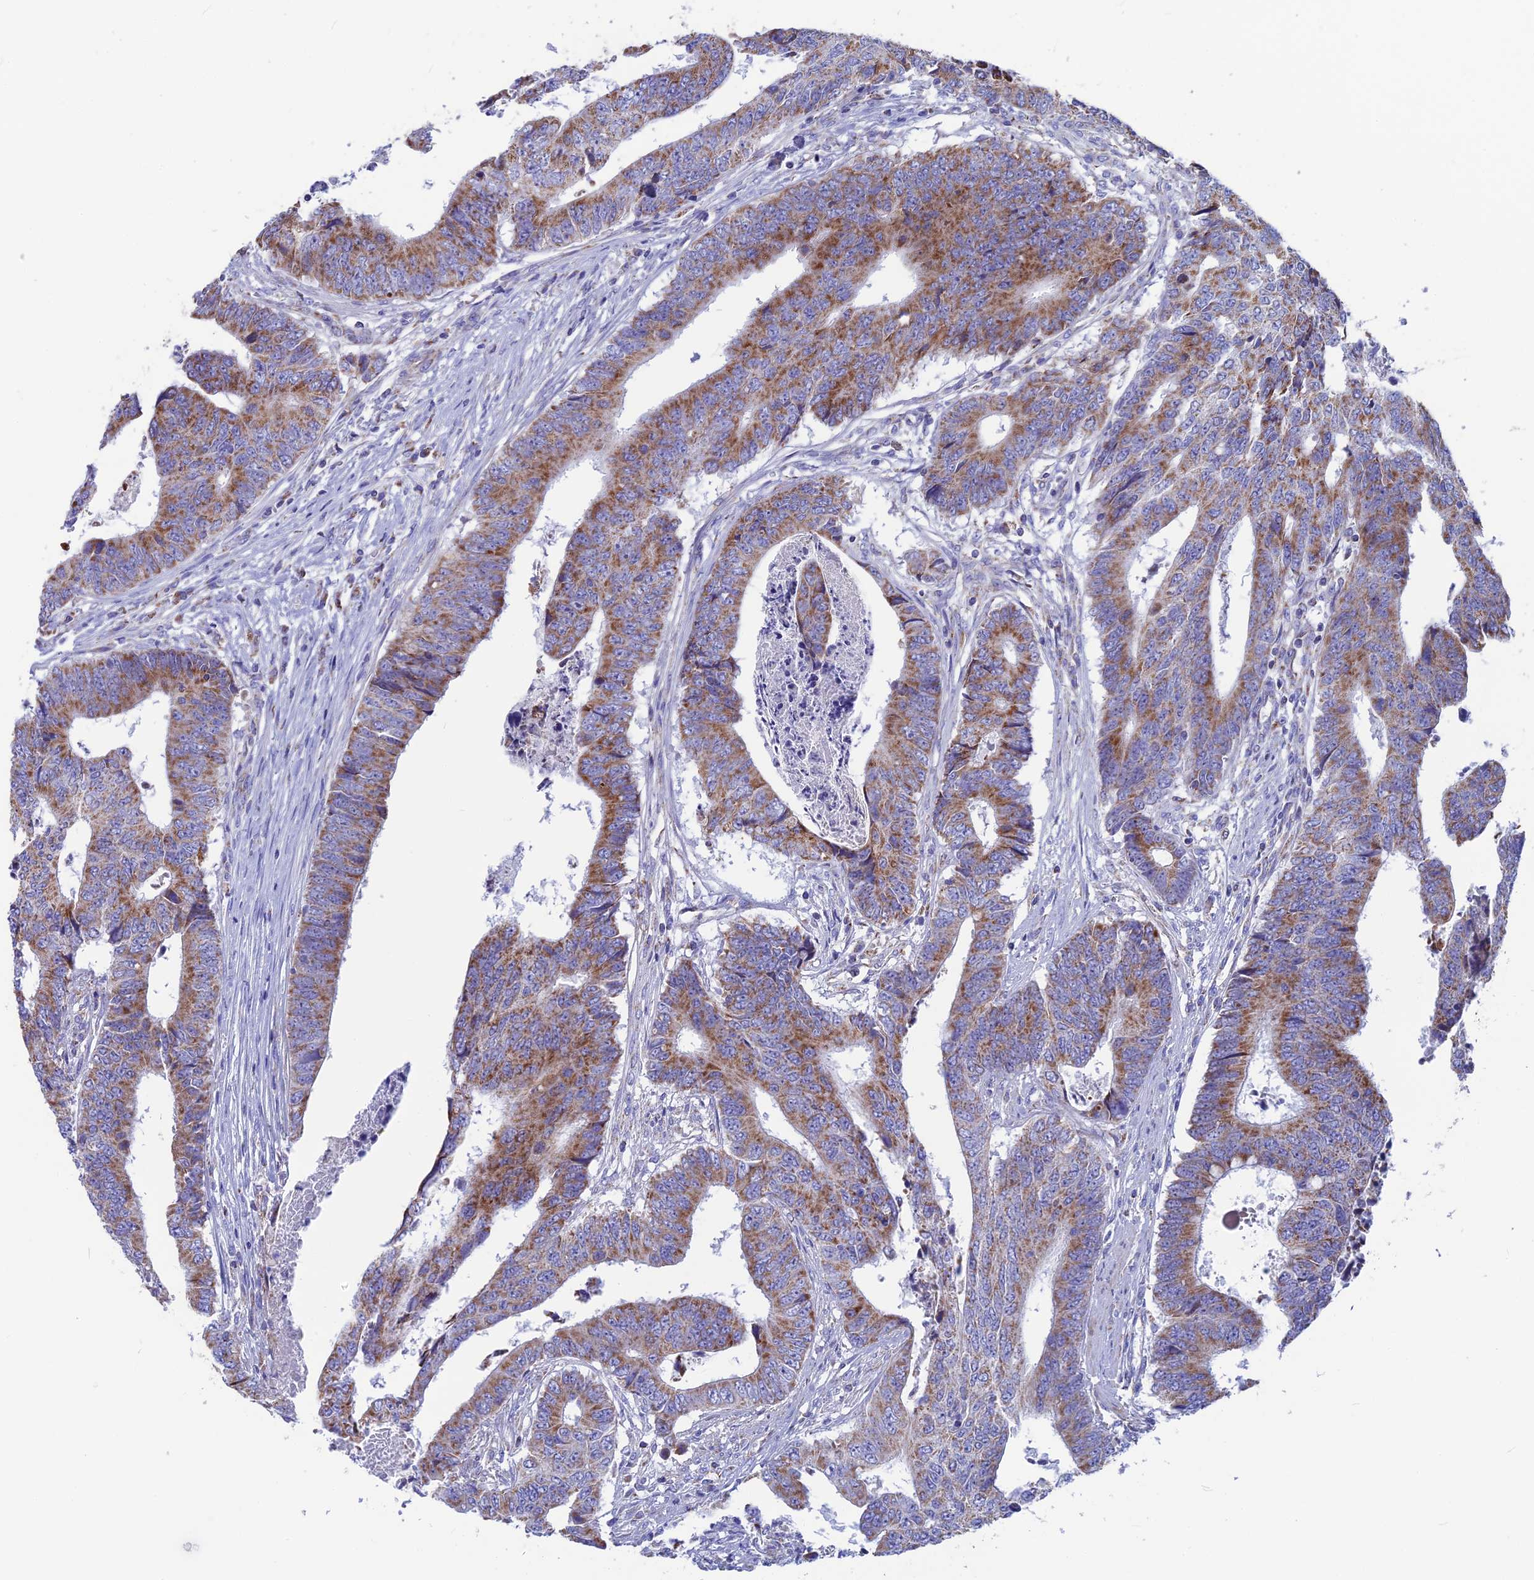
{"staining": {"intensity": "moderate", "quantity": ">75%", "location": "cytoplasmic/membranous"}, "tissue": "colorectal cancer", "cell_type": "Tumor cells", "image_type": "cancer", "snomed": [{"axis": "morphology", "description": "Adenocarcinoma, NOS"}, {"axis": "topography", "description": "Rectum"}], "caption": "This is an image of immunohistochemistry staining of colorectal adenocarcinoma, which shows moderate positivity in the cytoplasmic/membranous of tumor cells.", "gene": "CS", "patient": {"sex": "male", "age": 84}}